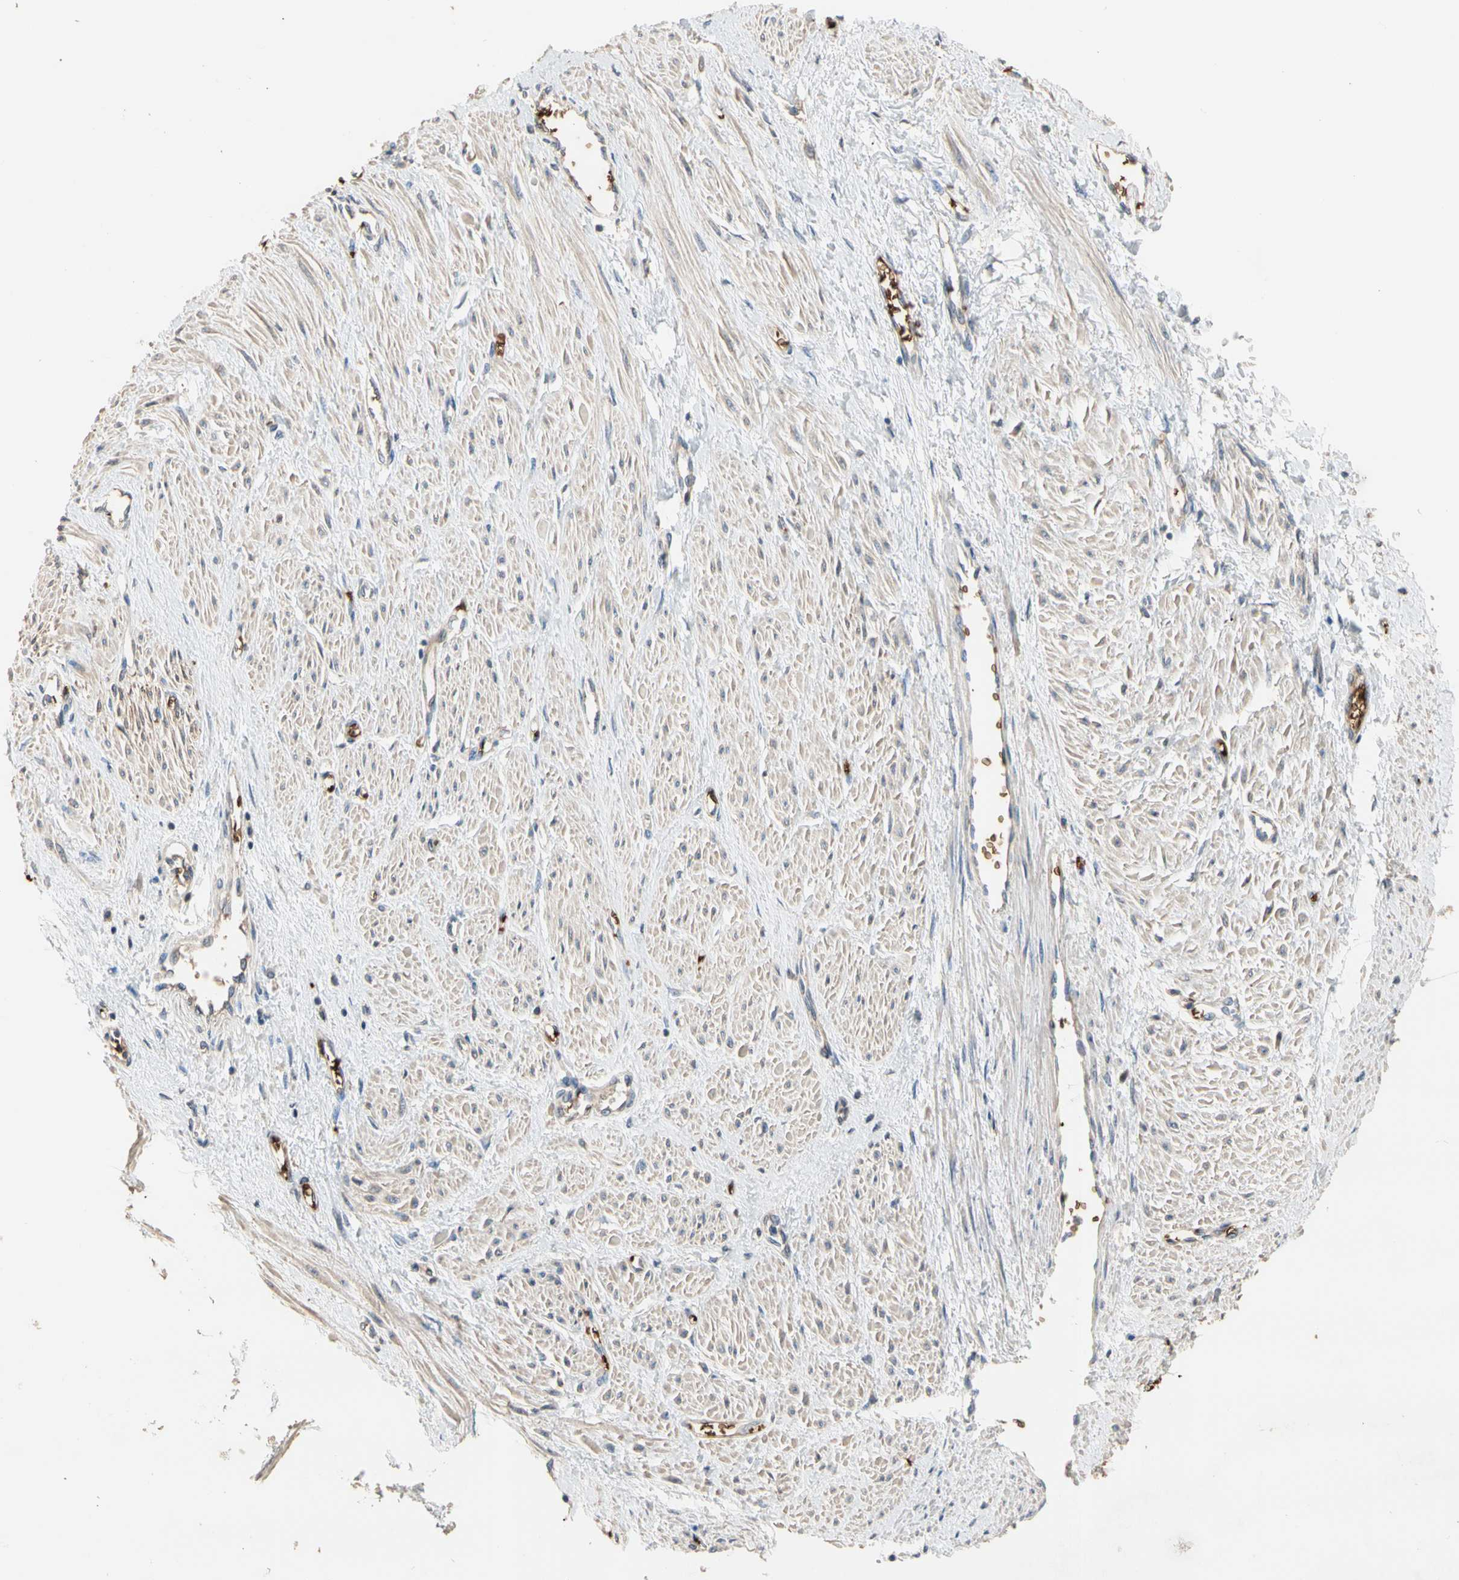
{"staining": {"intensity": "weak", "quantity": "<25%", "location": "cytoplasmic/membranous"}, "tissue": "smooth muscle", "cell_type": "Smooth muscle cells", "image_type": "normal", "snomed": [{"axis": "morphology", "description": "Normal tissue, NOS"}, {"axis": "topography", "description": "Smooth muscle"}, {"axis": "topography", "description": "Uterus"}], "caption": "Histopathology image shows no significant protein expression in smooth muscle cells of unremarkable smooth muscle.", "gene": "RIOK2", "patient": {"sex": "female", "age": 39}}